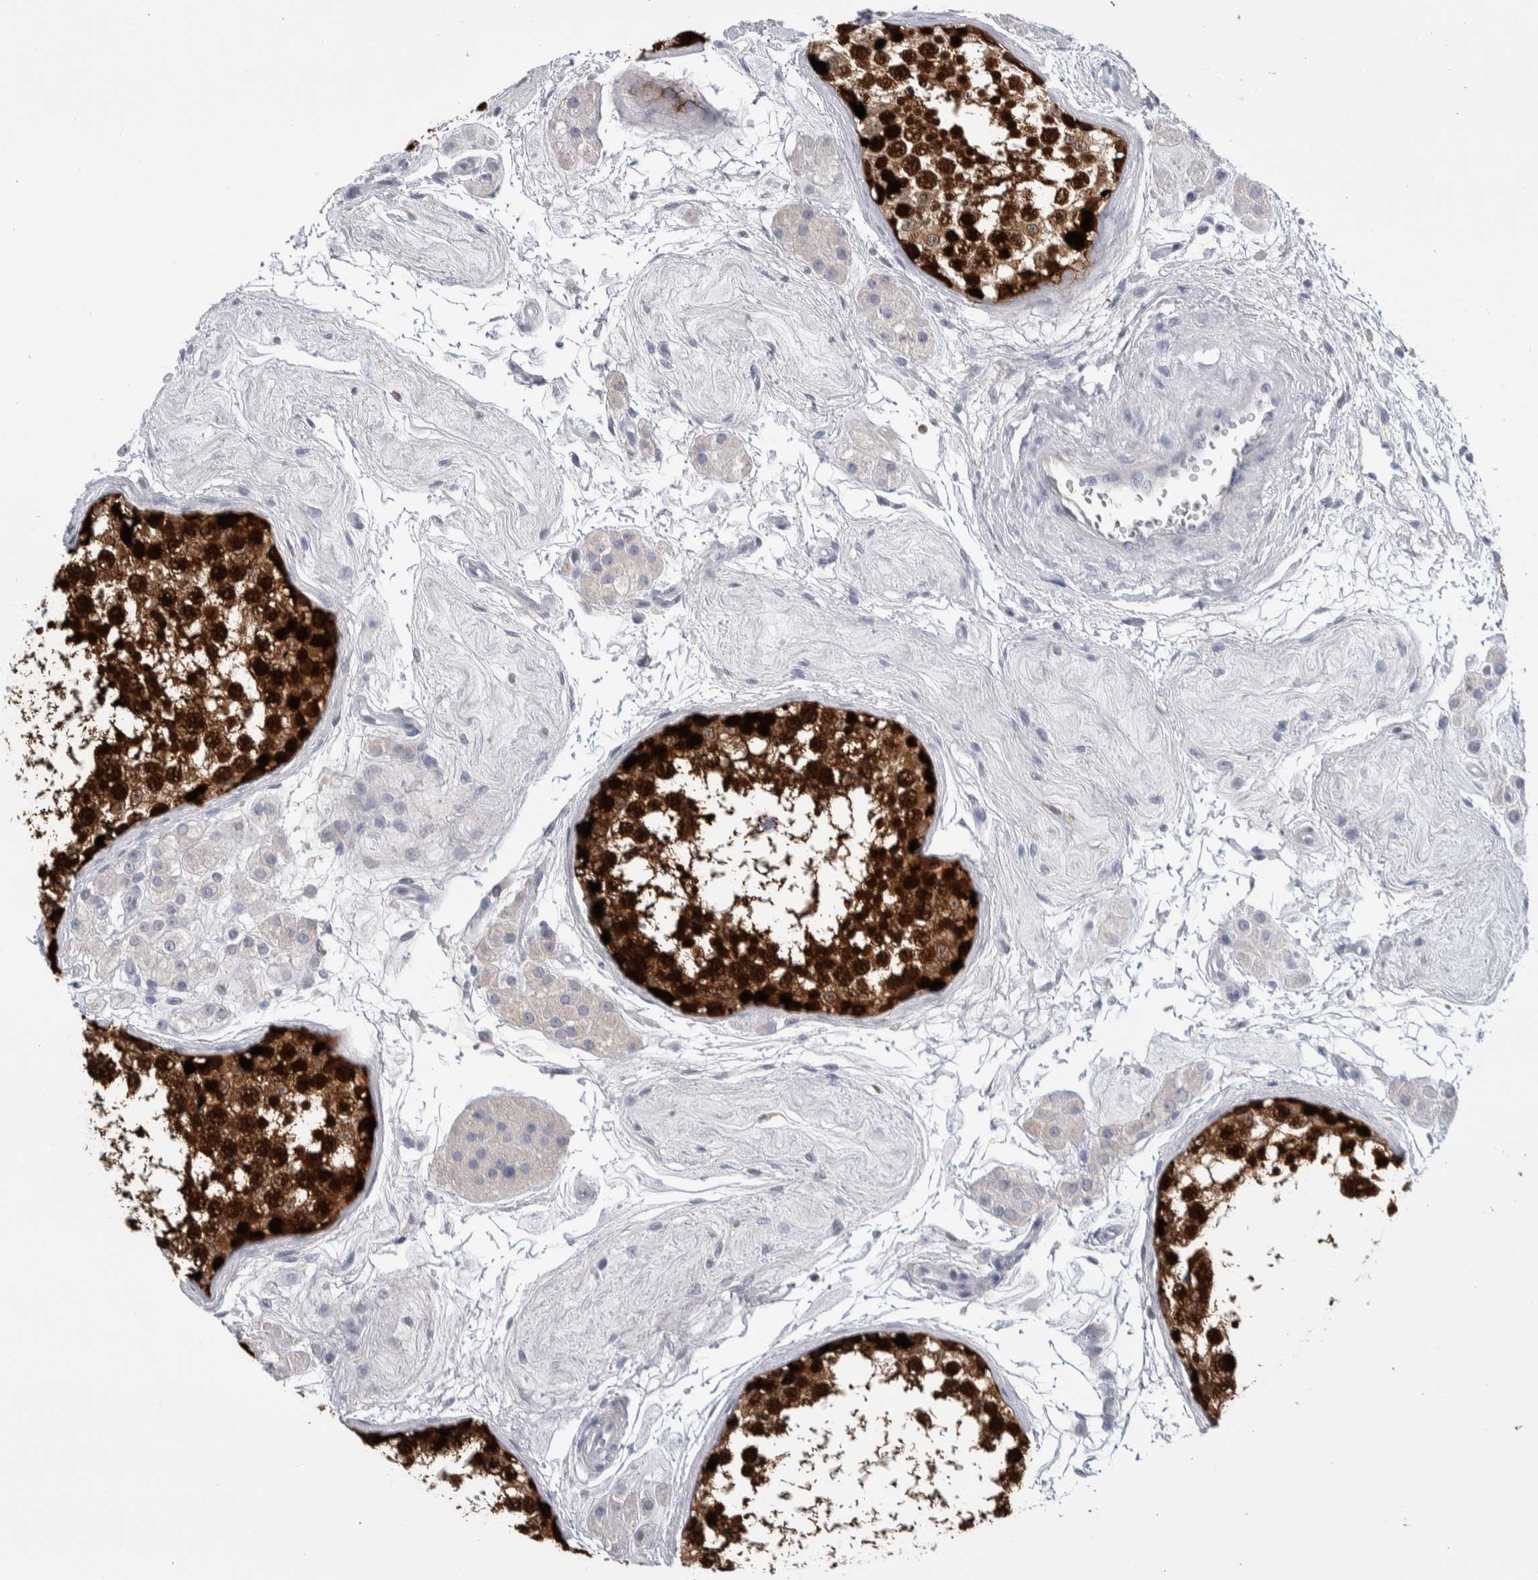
{"staining": {"intensity": "strong", "quantity": ">75%", "location": "cytoplasmic/membranous,nuclear"}, "tissue": "testis", "cell_type": "Cells in seminiferous ducts", "image_type": "normal", "snomed": [{"axis": "morphology", "description": "Normal tissue, NOS"}, {"axis": "topography", "description": "Testis"}], "caption": "A brown stain highlights strong cytoplasmic/membranous,nuclear positivity of a protein in cells in seminiferous ducts of unremarkable testis. Immunohistochemistry (ihc) stains the protein in brown and the nuclei are stained blue.", "gene": "LURAP1L", "patient": {"sex": "male", "age": 56}}